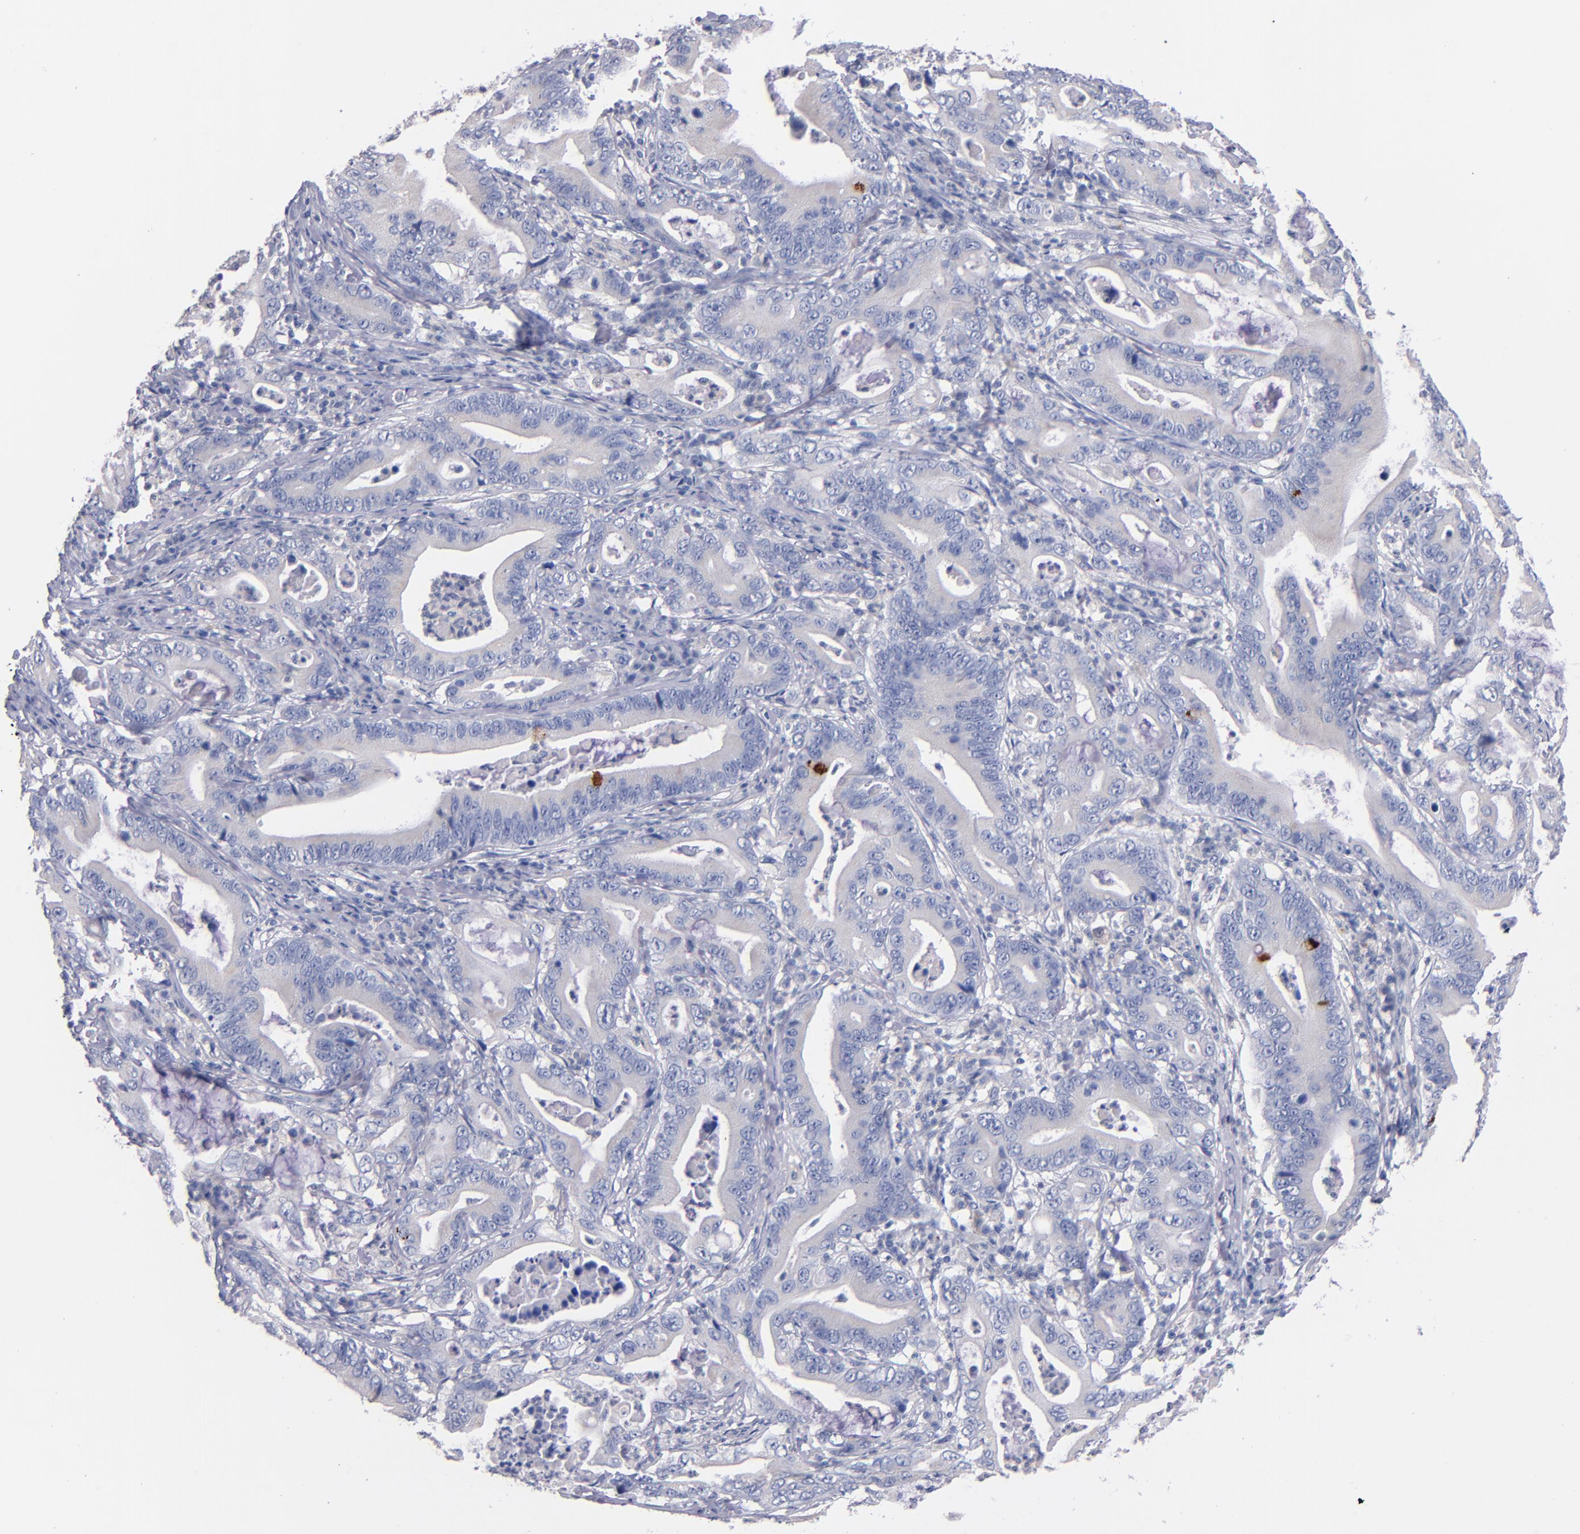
{"staining": {"intensity": "negative", "quantity": "none", "location": "none"}, "tissue": "stomach cancer", "cell_type": "Tumor cells", "image_type": "cancer", "snomed": [{"axis": "morphology", "description": "Adenocarcinoma, NOS"}, {"axis": "topography", "description": "Stomach, upper"}], "caption": "Micrograph shows no protein expression in tumor cells of adenocarcinoma (stomach) tissue.", "gene": "CNTNAP2", "patient": {"sex": "male", "age": 63}}